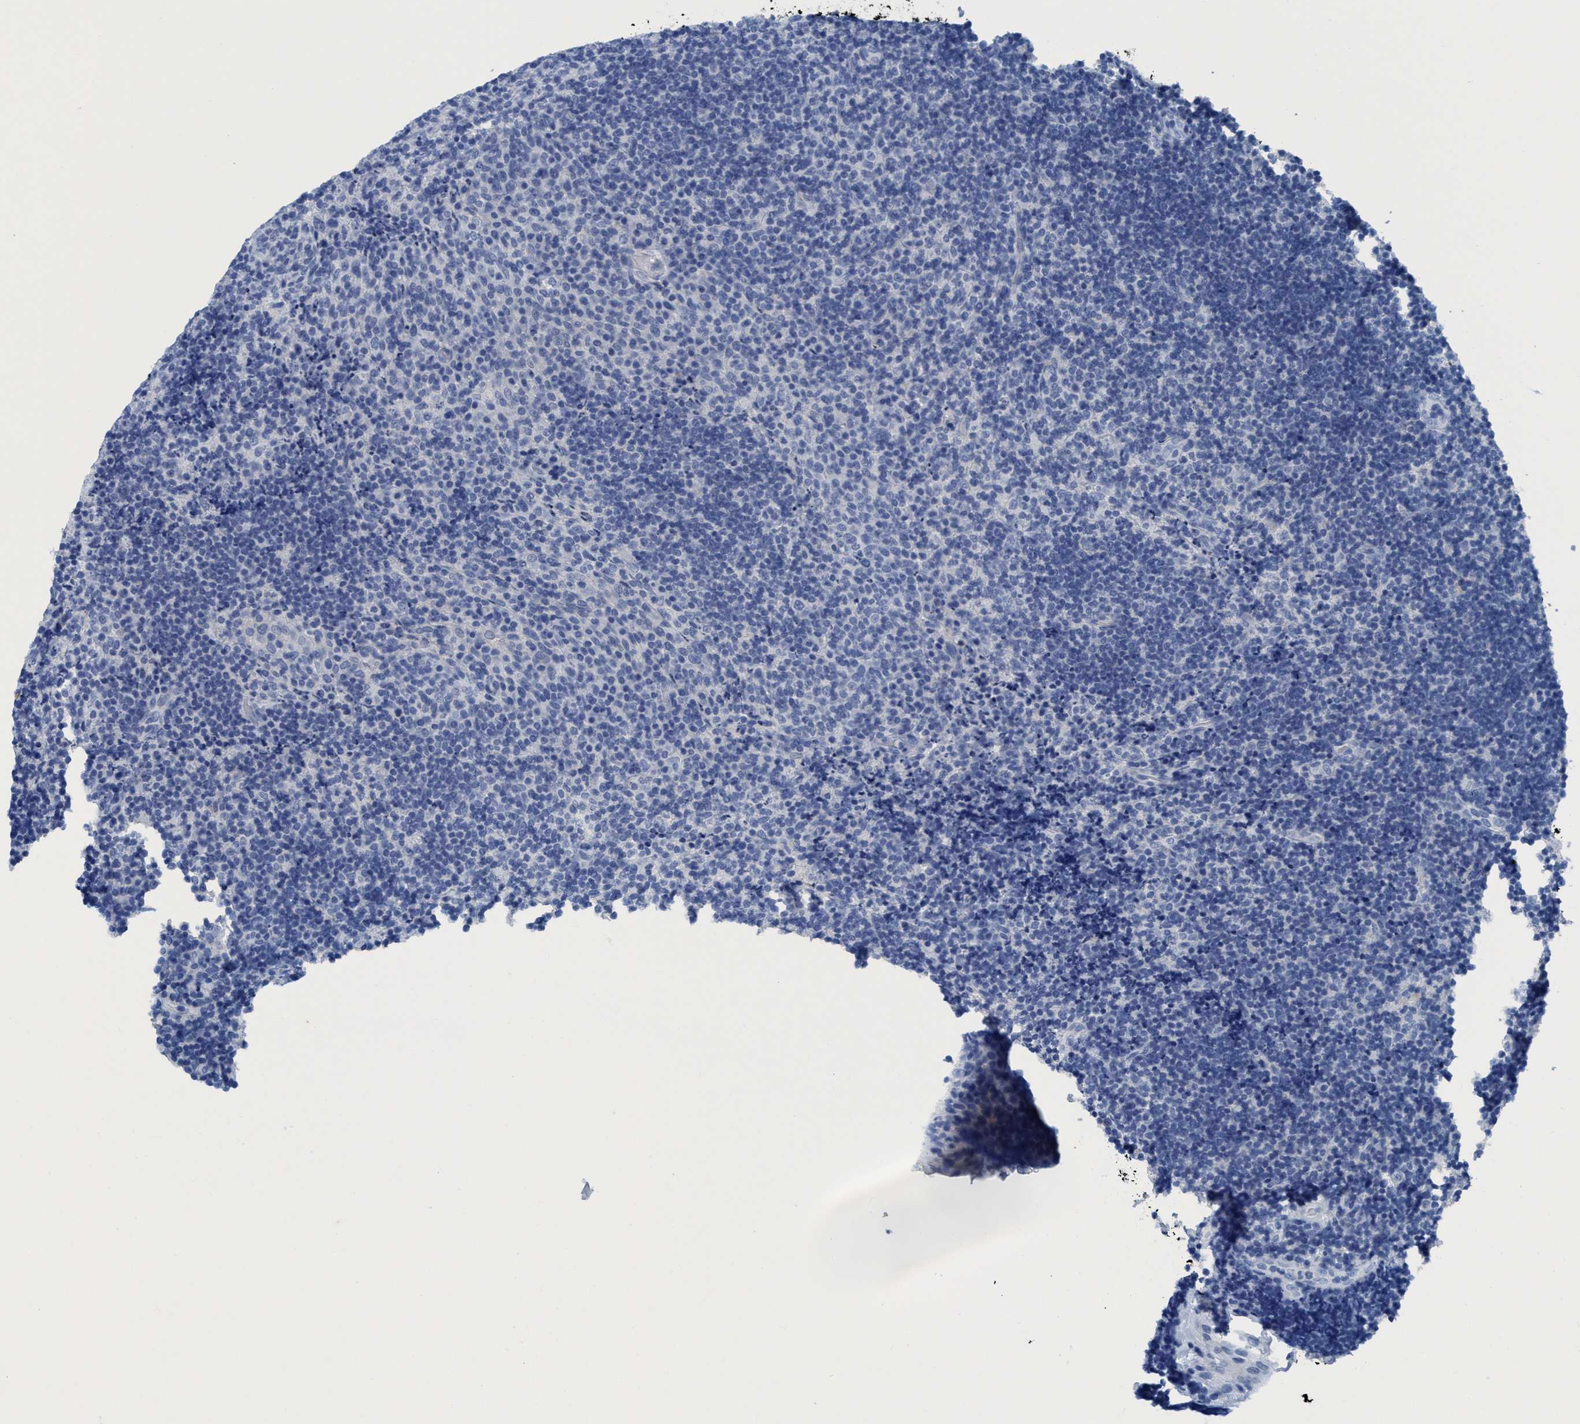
{"staining": {"intensity": "negative", "quantity": "none", "location": "none"}, "tissue": "lymphoma", "cell_type": "Tumor cells", "image_type": "cancer", "snomed": [{"axis": "morphology", "description": "Malignant lymphoma, non-Hodgkin's type, High grade"}, {"axis": "topography", "description": "Tonsil"}], "caption": "There is no significant staining in tumor cells of lymphoma. (DAB (3,3'-diaminobenzidine) immunohistochemistry (IHC), high magnification).", "gene": "DNAI1", "patient": {"sex": "female", "age": 36}}